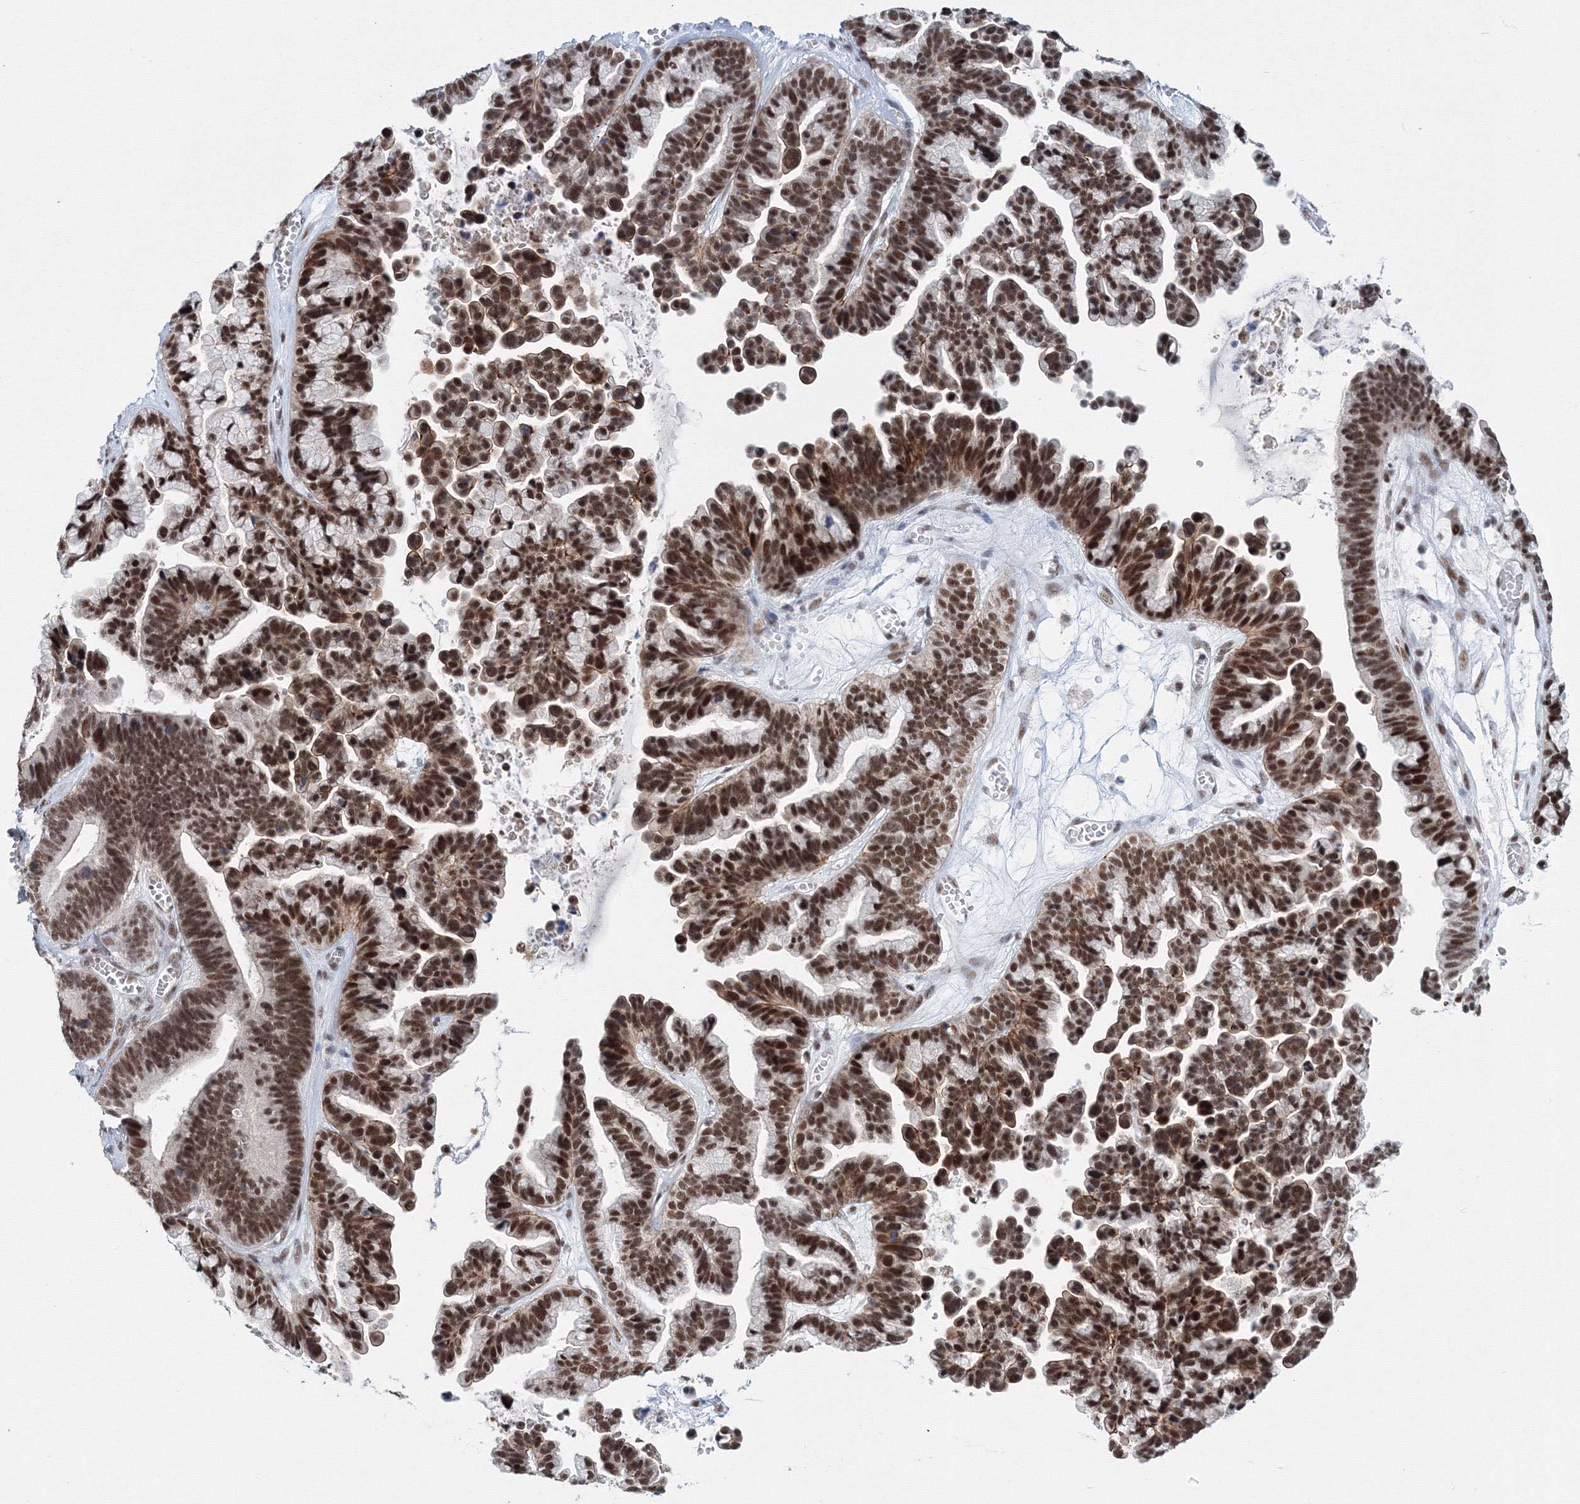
{"staining": {"intensity": "strong", "quantity": ">75%", "location": "nuclear"}, "tissue": "ovarian cancer", "cell_type": "Tumor cells", "image_type": "cancer", "snomed": [{"axis": "morphology", "description": "Cystadenocarcinoma, serous, NOS"}, {"axis": "topography", "description": "Ovary"}], "caption": "Protein analysis of ovarian cancer (serous cystadenocarcinoma) tissue reveals strong nuclear staining in approximately >75% of tumor cells. (DAB = brown stain, brightfield microscopy at high magnification).", "gene": "SF3B6", "patient": {"sex": "female", "age": 56}}